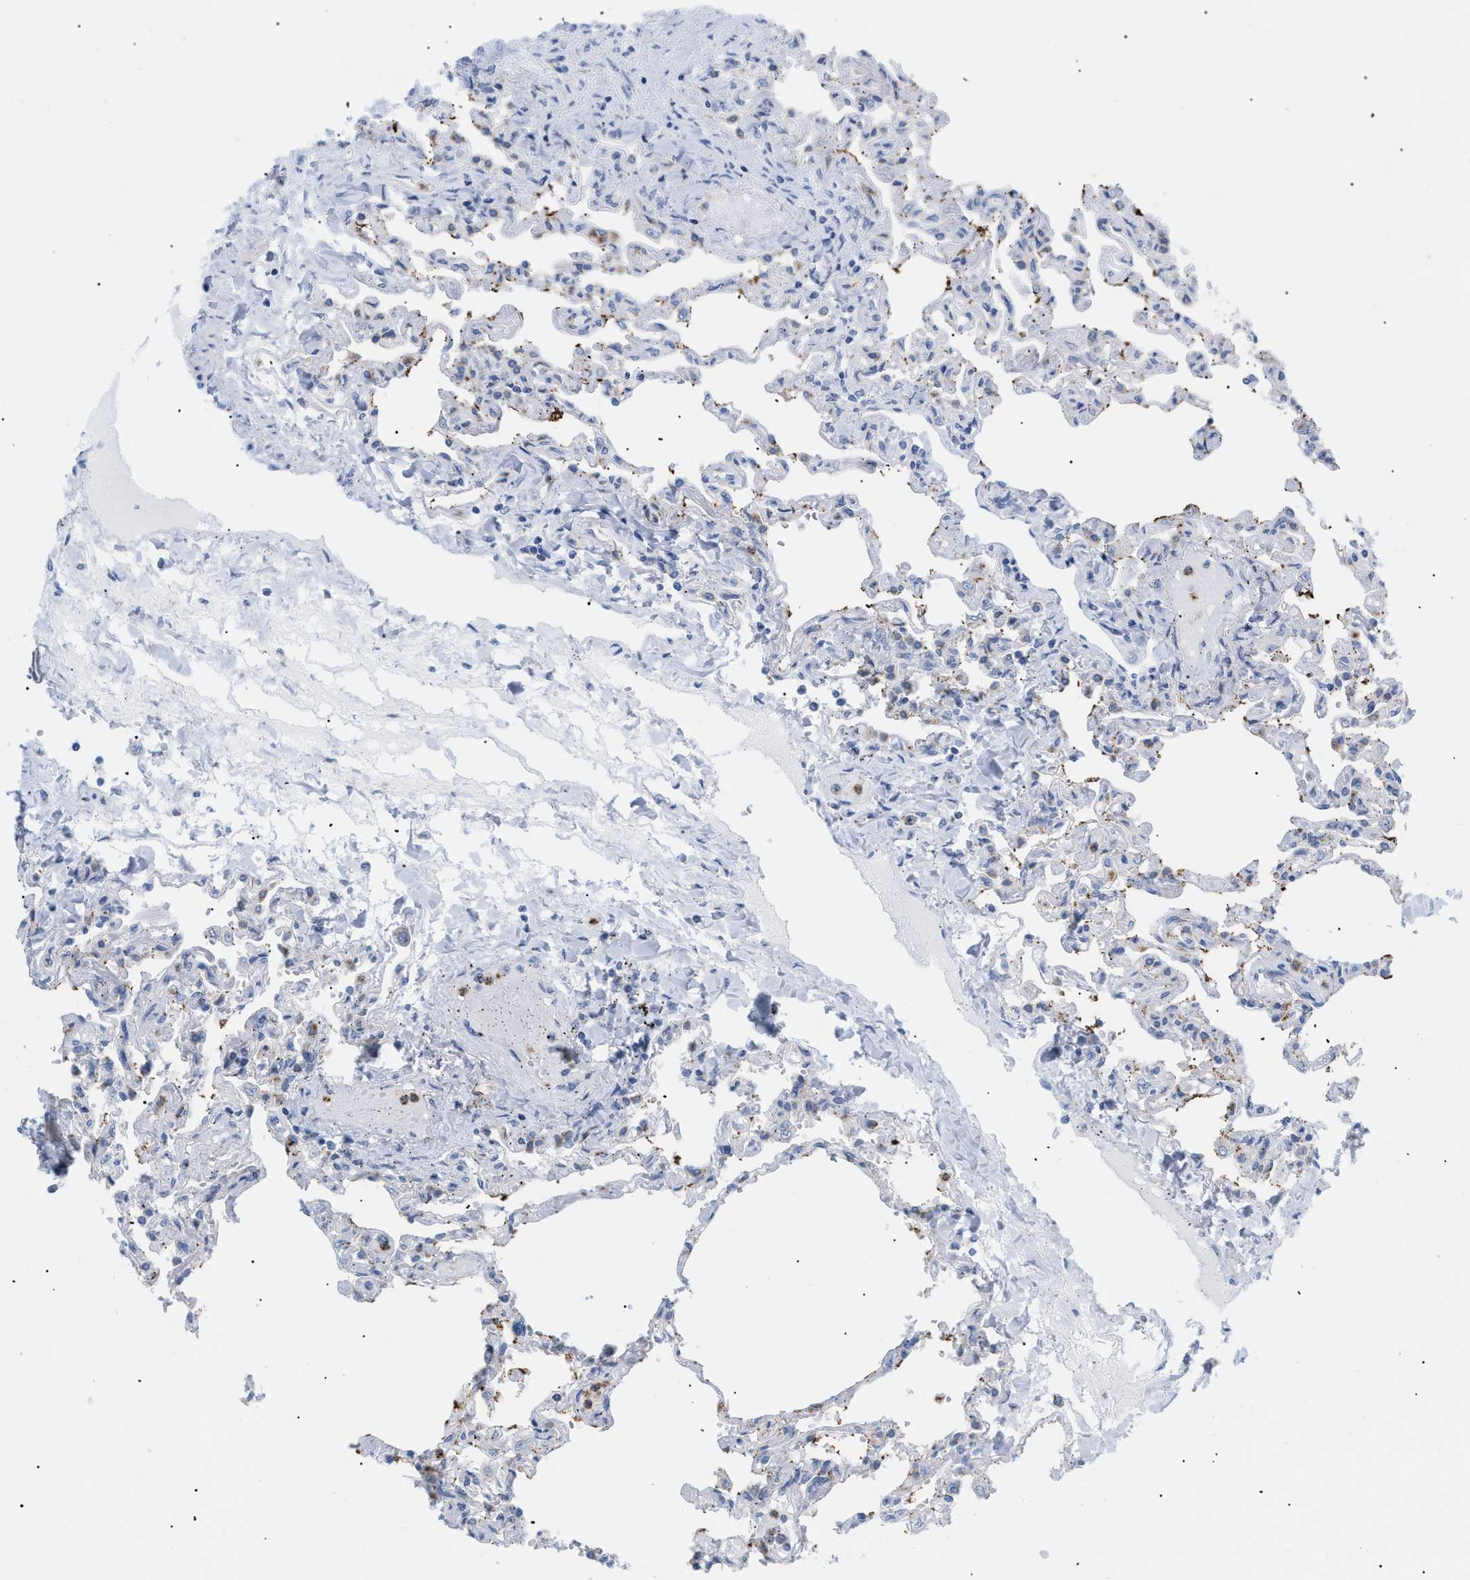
{"staining": {"intensity": "moderate", "quantity": "<25%", "location": "cytoplasmic/membranous"}, "tissue": "lung", "cell_type": "Alveolar cells", "image_type": "normal", "snomed": [{"axis": "morphology", "description": "Normal tissue, NOS"}, {"axis": "topography", "description": "Lung"}], "caption": "The histopathology image displays immunohistochemical staining of unremarkable lung. There is moderate cytoplasmic/membranous staining is present in approximately <25% of alveolar cells. The staining was performed using DAB (3,3'-diaminobenzidine) to visualize the protein expression in brown, while the nuclei were stained in blue with hematoxylin (Magnification: 20x).", "gene": "TMEM17", "patient": {"sex": "male", "age": 21}}